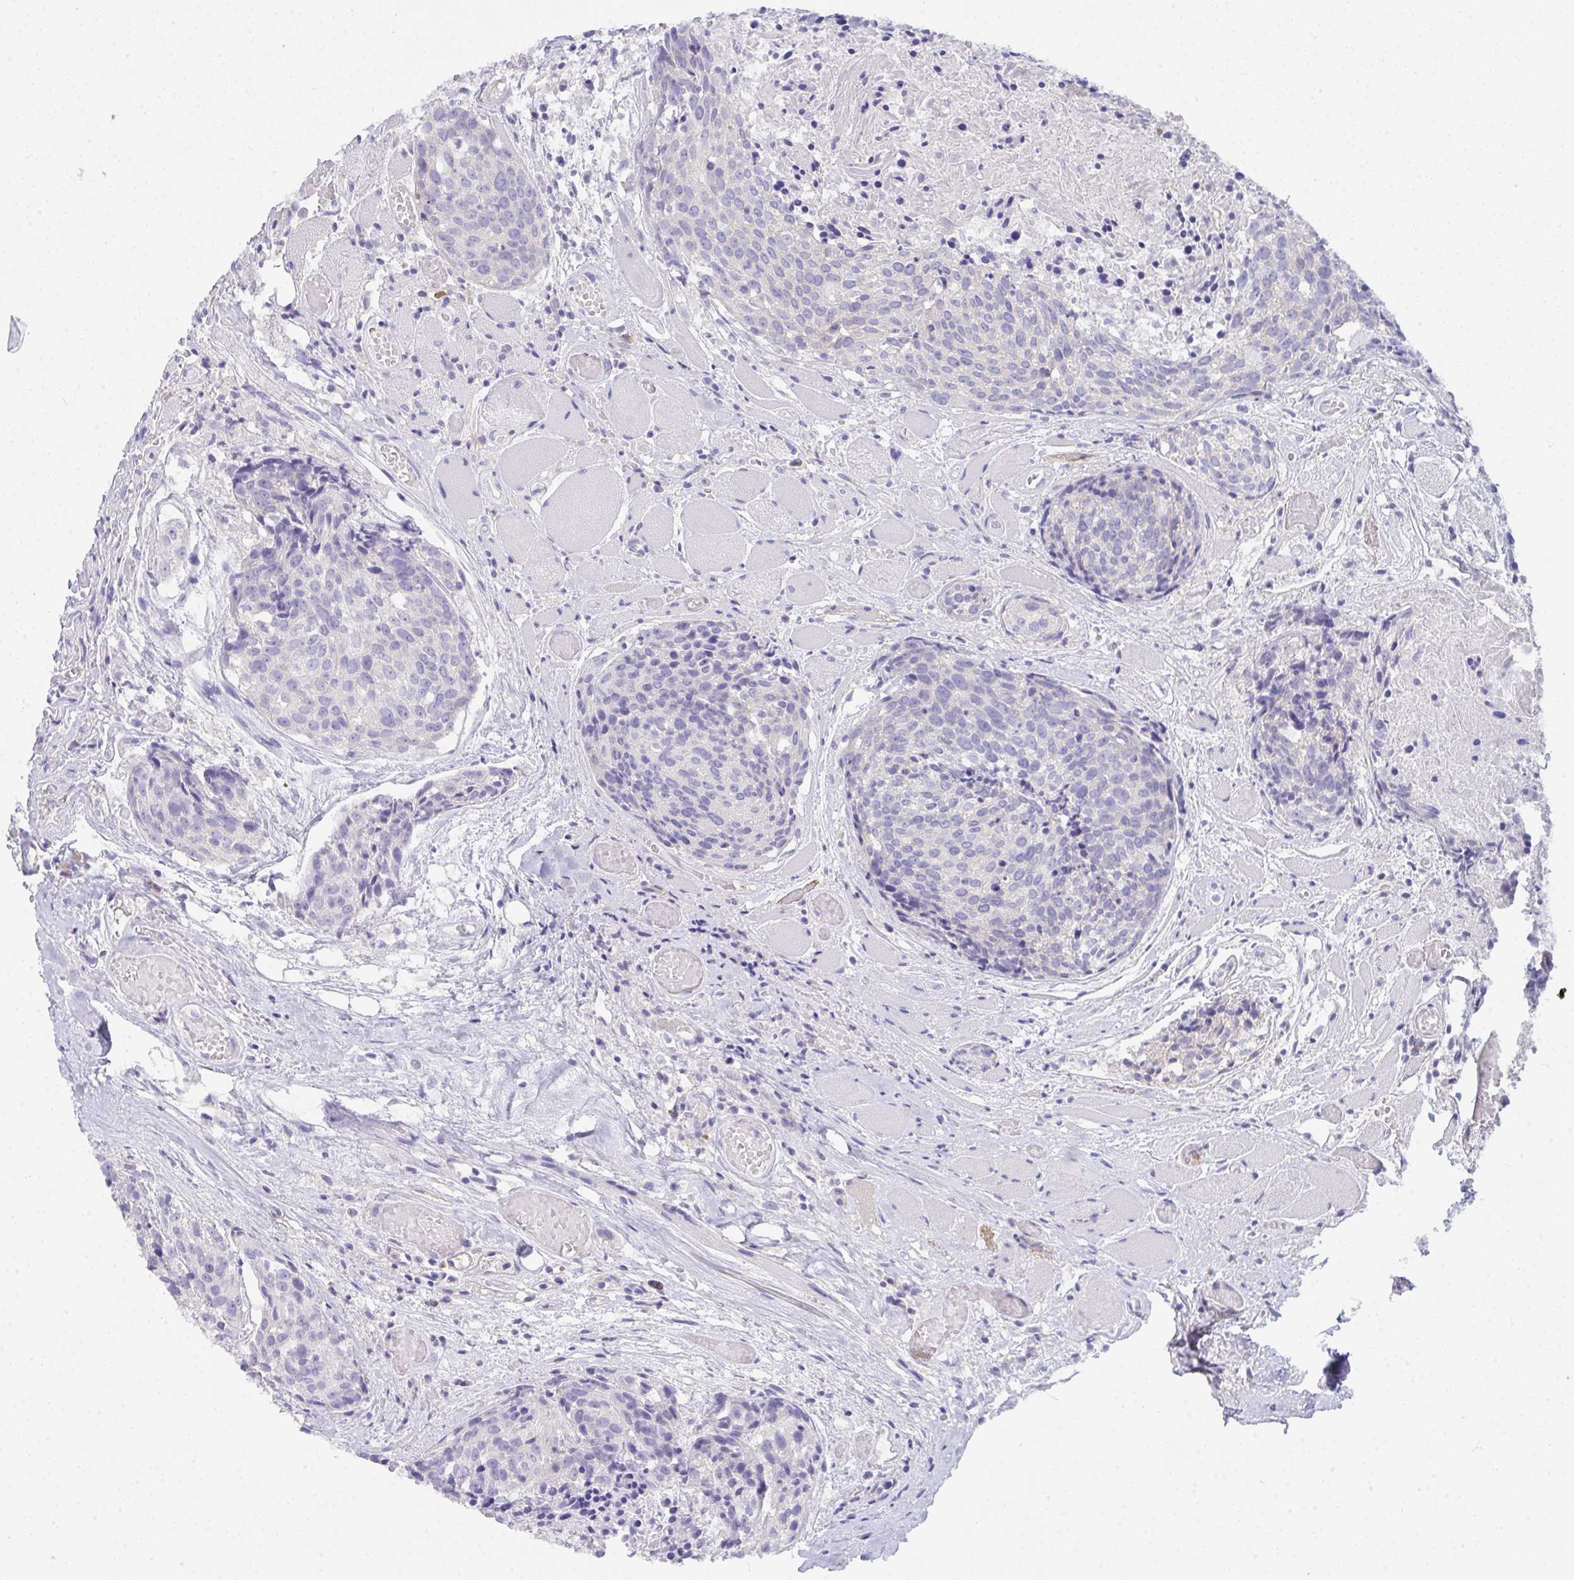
{"staining": {"intensity": "negative", "quantity": "none", "location": "none"}, "tissue": "head and neck cancer", "cell_type": "Tumor cells", "image_type": "cancer", "snomed": [{"axis": "morphology", "description": "Squamous cell carcinoma, NOS"}, {"axis": "topography", "description": "Oral tissue"}, {"axis": "topography", "description": "Head-Neck"}], "caption": "IHC of head and neck cancer exhibits no positivity in tumor cells.", "gene": "GAB1", "patient": {"sex": "male", "age": 64}}